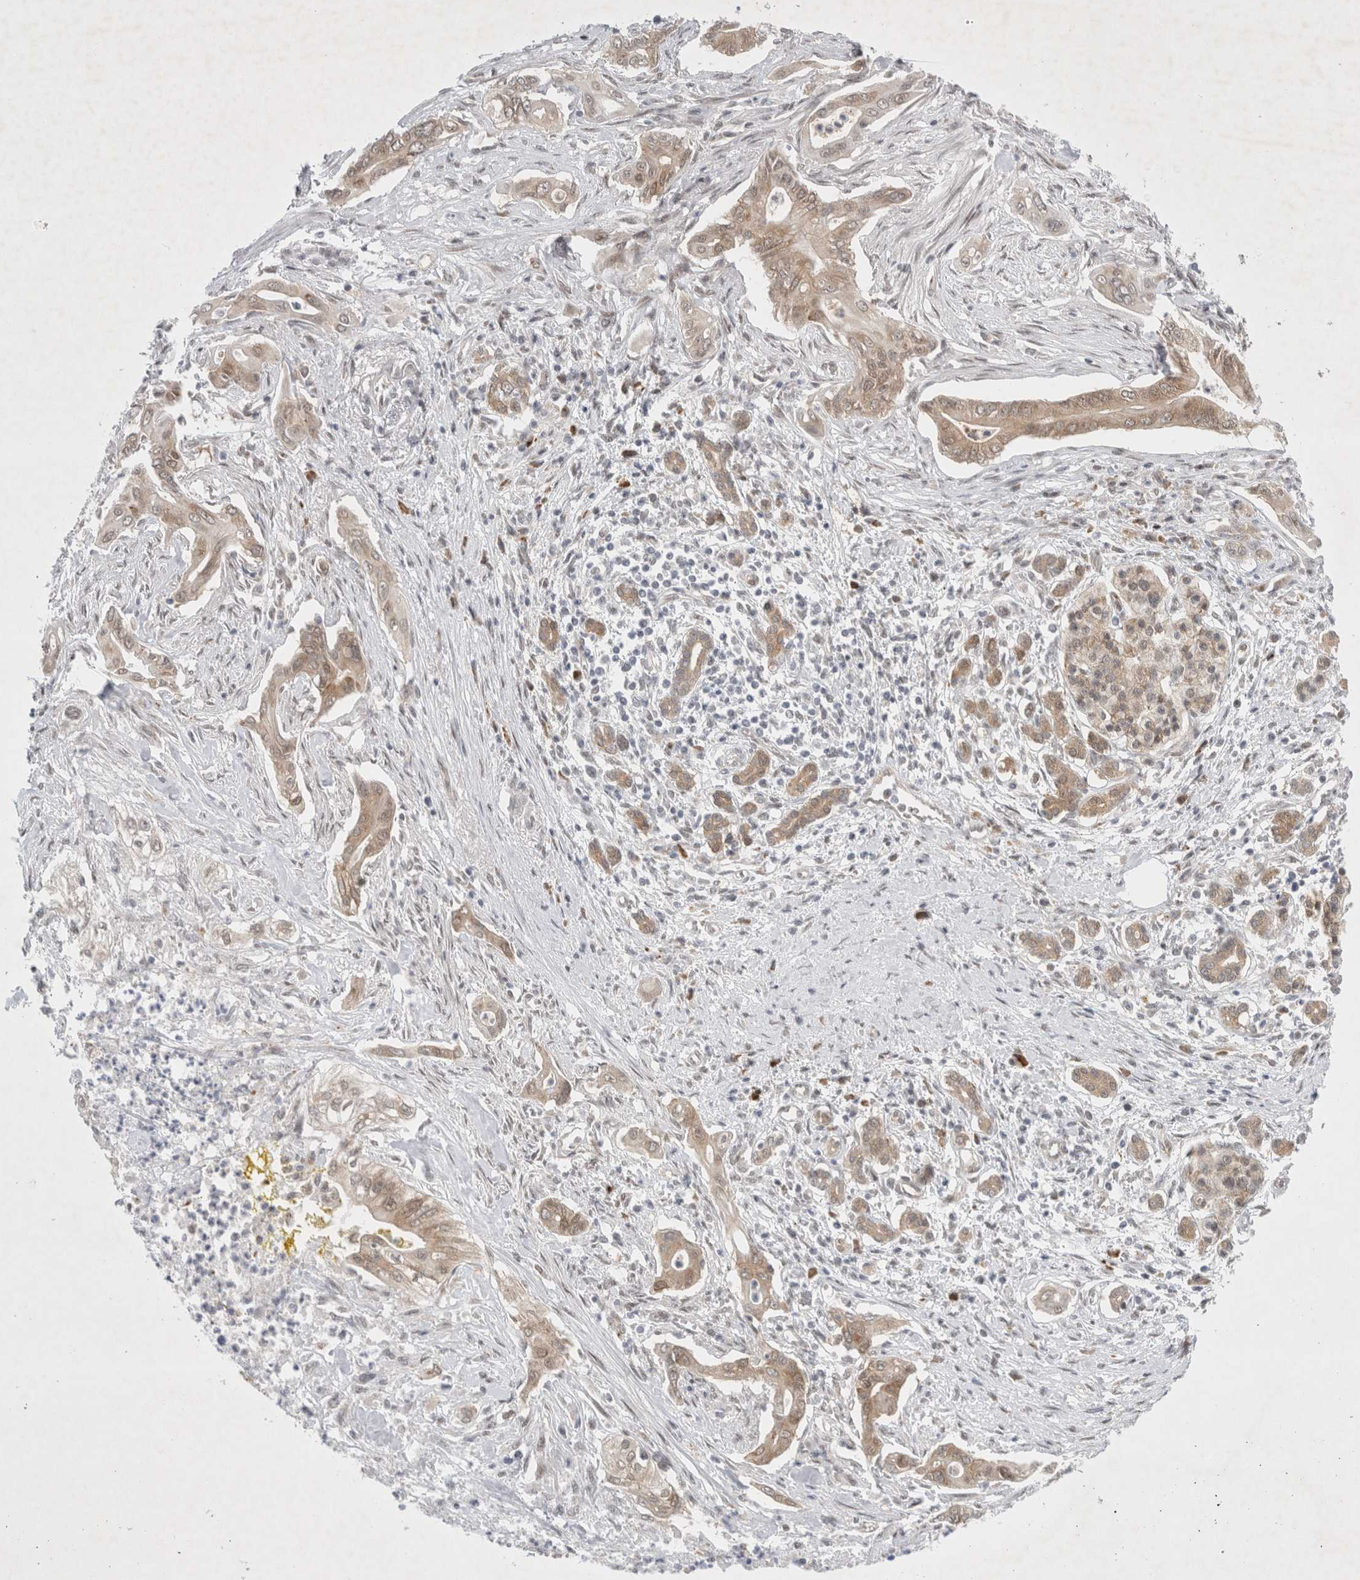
{"staining": {"intensity": "moderate", "quantity": ">75%", "location": "cytoplasmic/membranous"}, "tissue": "pancreatic cancer", "cell_type": "Tumor cells", "image_type": "cancer", "snomed": [{"axis": "morphology", "description": "Adenocarcinoma, NOS"}, {"axis": "topography", "description": "Pancreas"}], "caption": "The immunohistochemical stain shows moderate cytoplasmic/membranous positivity in tumor cells of pancreatic cancer (adenocarcinoma) tissue.", "gene": "WIPF2", "patient": {"sex": "male", "age": 58}}